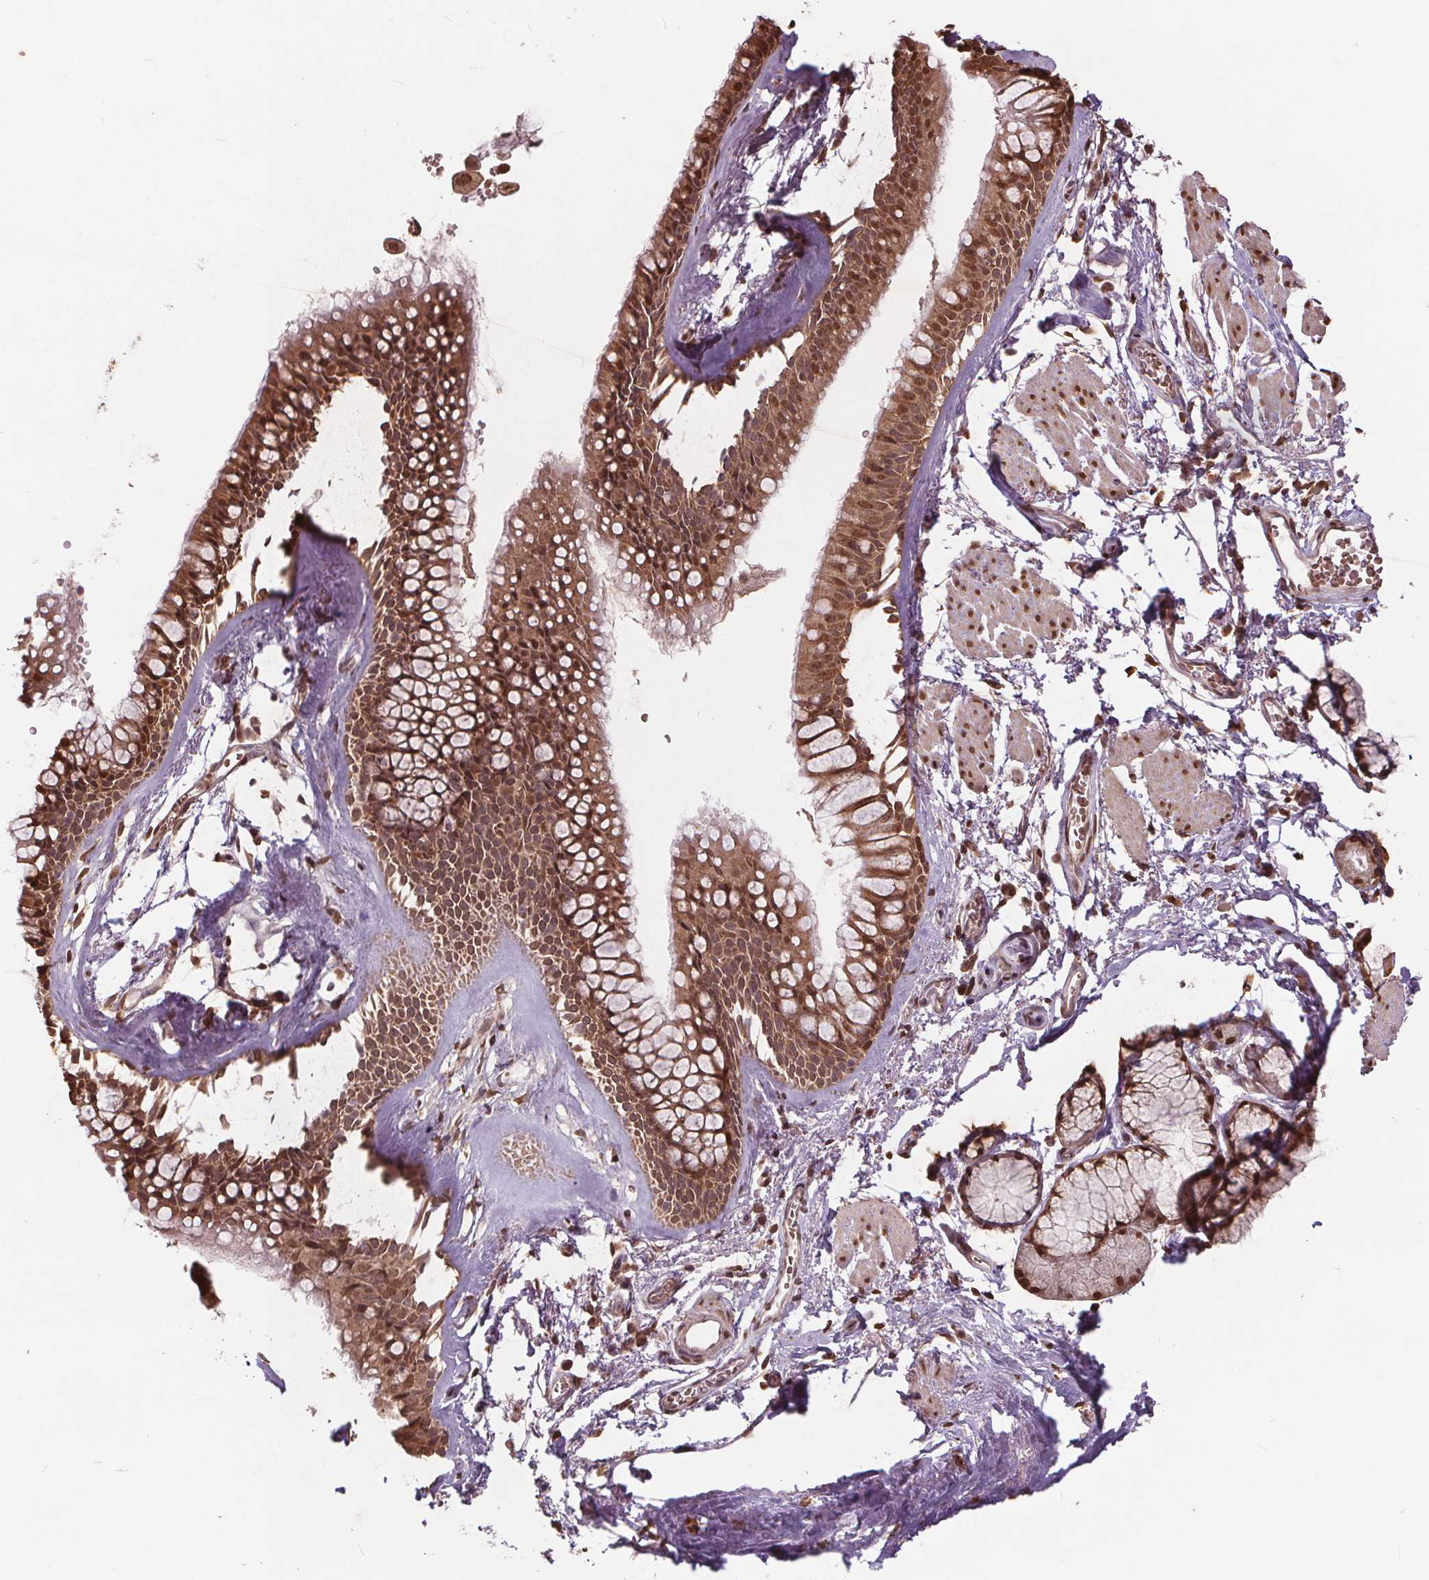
{"staining": {"intensity": "moderate", "quantity": "<25%", "location": "nuclear"}, "tissue": "adipose tissue", "cell_type": "Adipocytes", "image_type": "normal", "snomed": [{"axis": "morphology", "description": "Normal tissue, NOS"}, {"axis": "topography", "description": "Cartilage tissue"}, {"axis": "topography", "description": "Bronchus"}], "caption": "This photomicrograph exhibits IHC staining of benign adipose tissue, with low moderate nuclear expression in approximately <25% of adipocytes.", "gene": "HIF1AN", "patient": {"sex": "female", "age": 79}}